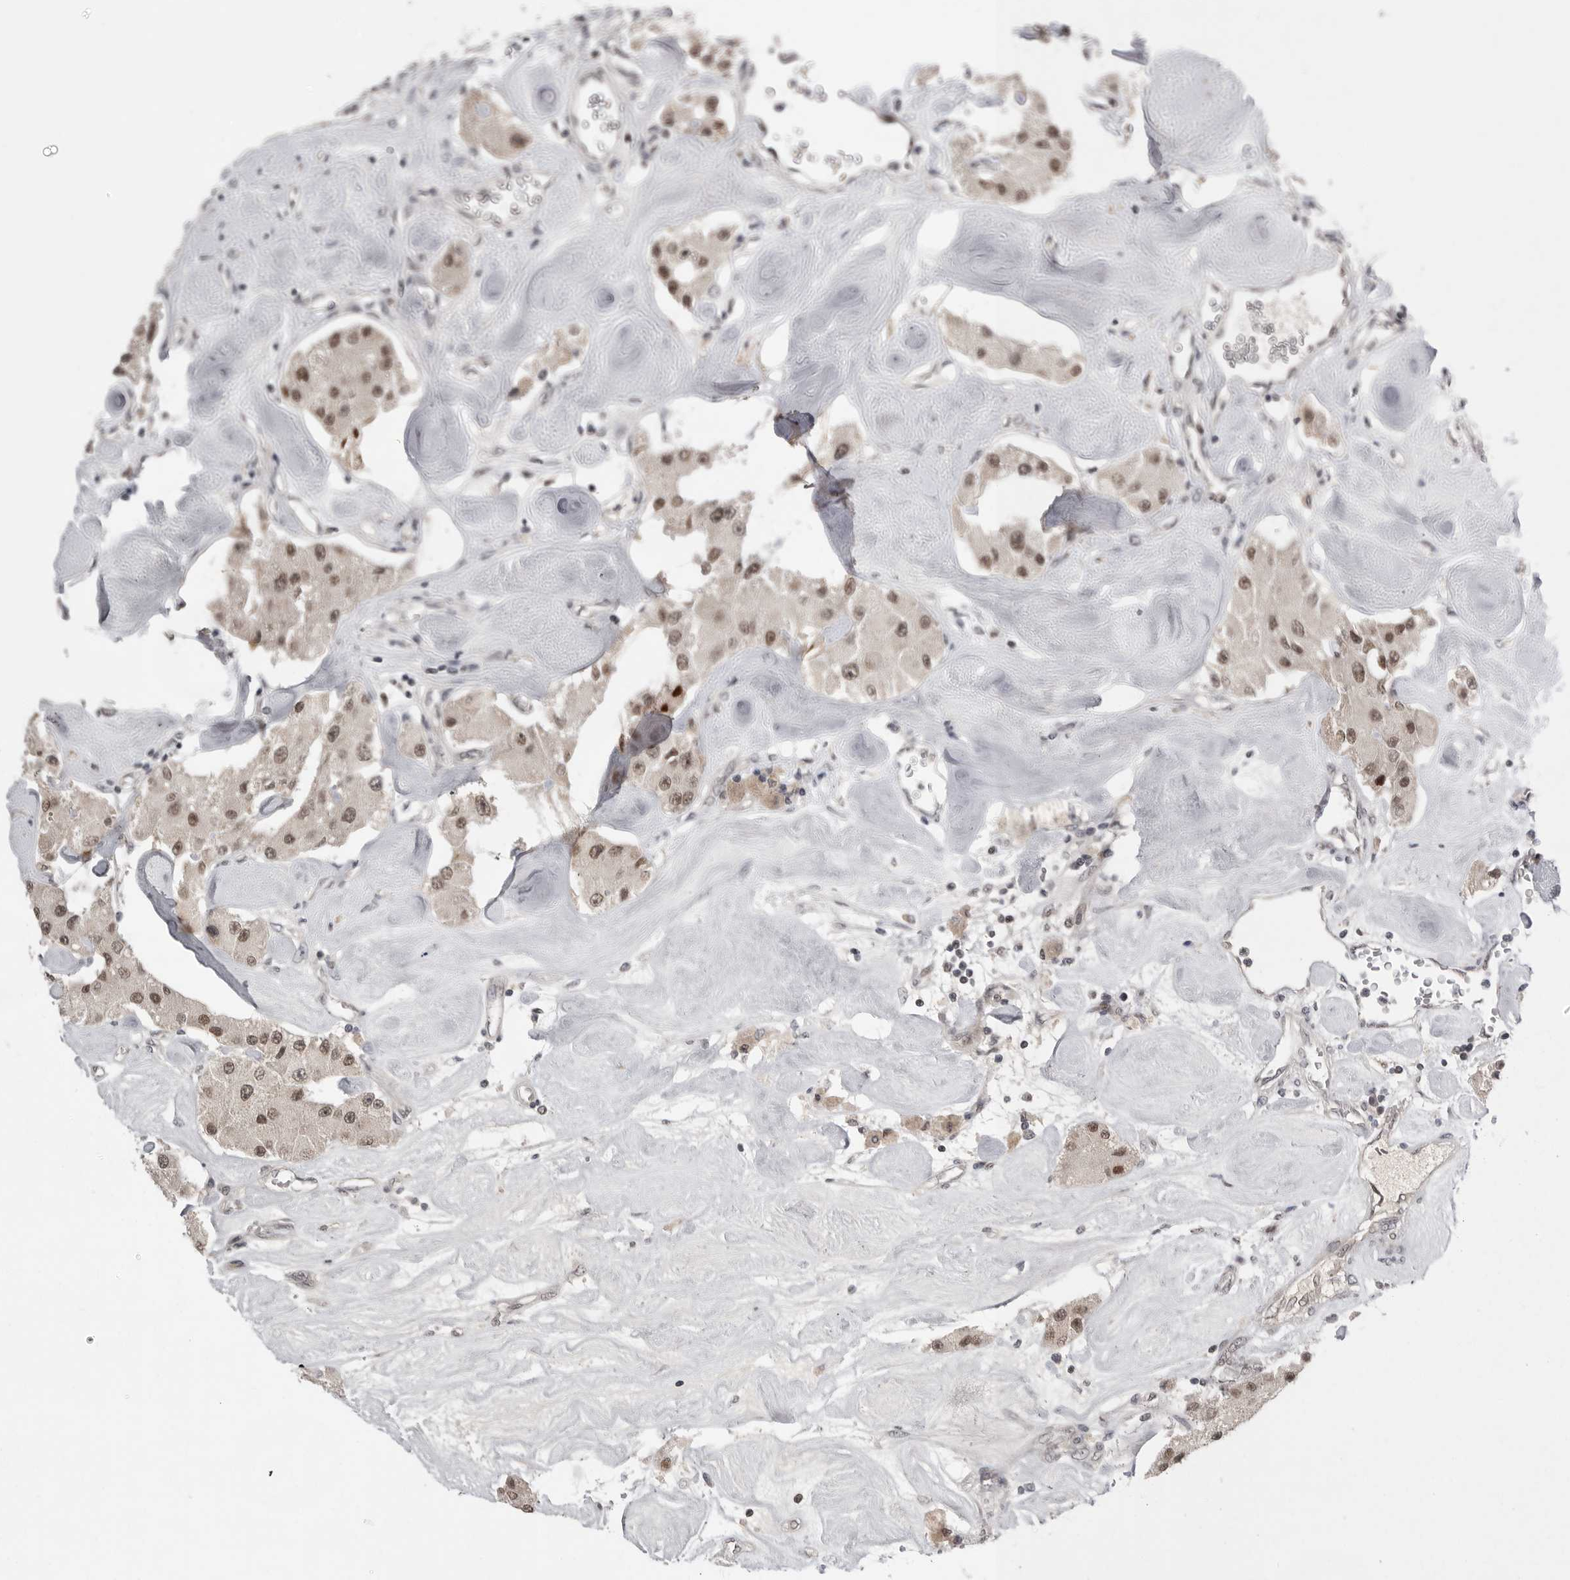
{"staining": {"intensity": "moderate", "quantity": ">75%", "location": "nuclear"}, "tissue": "carcinoid", "cell_type": "Tumor cells", "image_type": "cancer", "snomed": [{"axis": "morphology", "description": "Carcinoid, malignant, NOS"}, {"axis": "topography", "description": "Pancreas"}], "caption": "Protein staining of carcinoid (malignant) tissue demonstrates moderate nuclear staining in approximately >75% of tumor cells.", "gene": "POU5F1", "patient": {"sex": "male", "age": 41}}